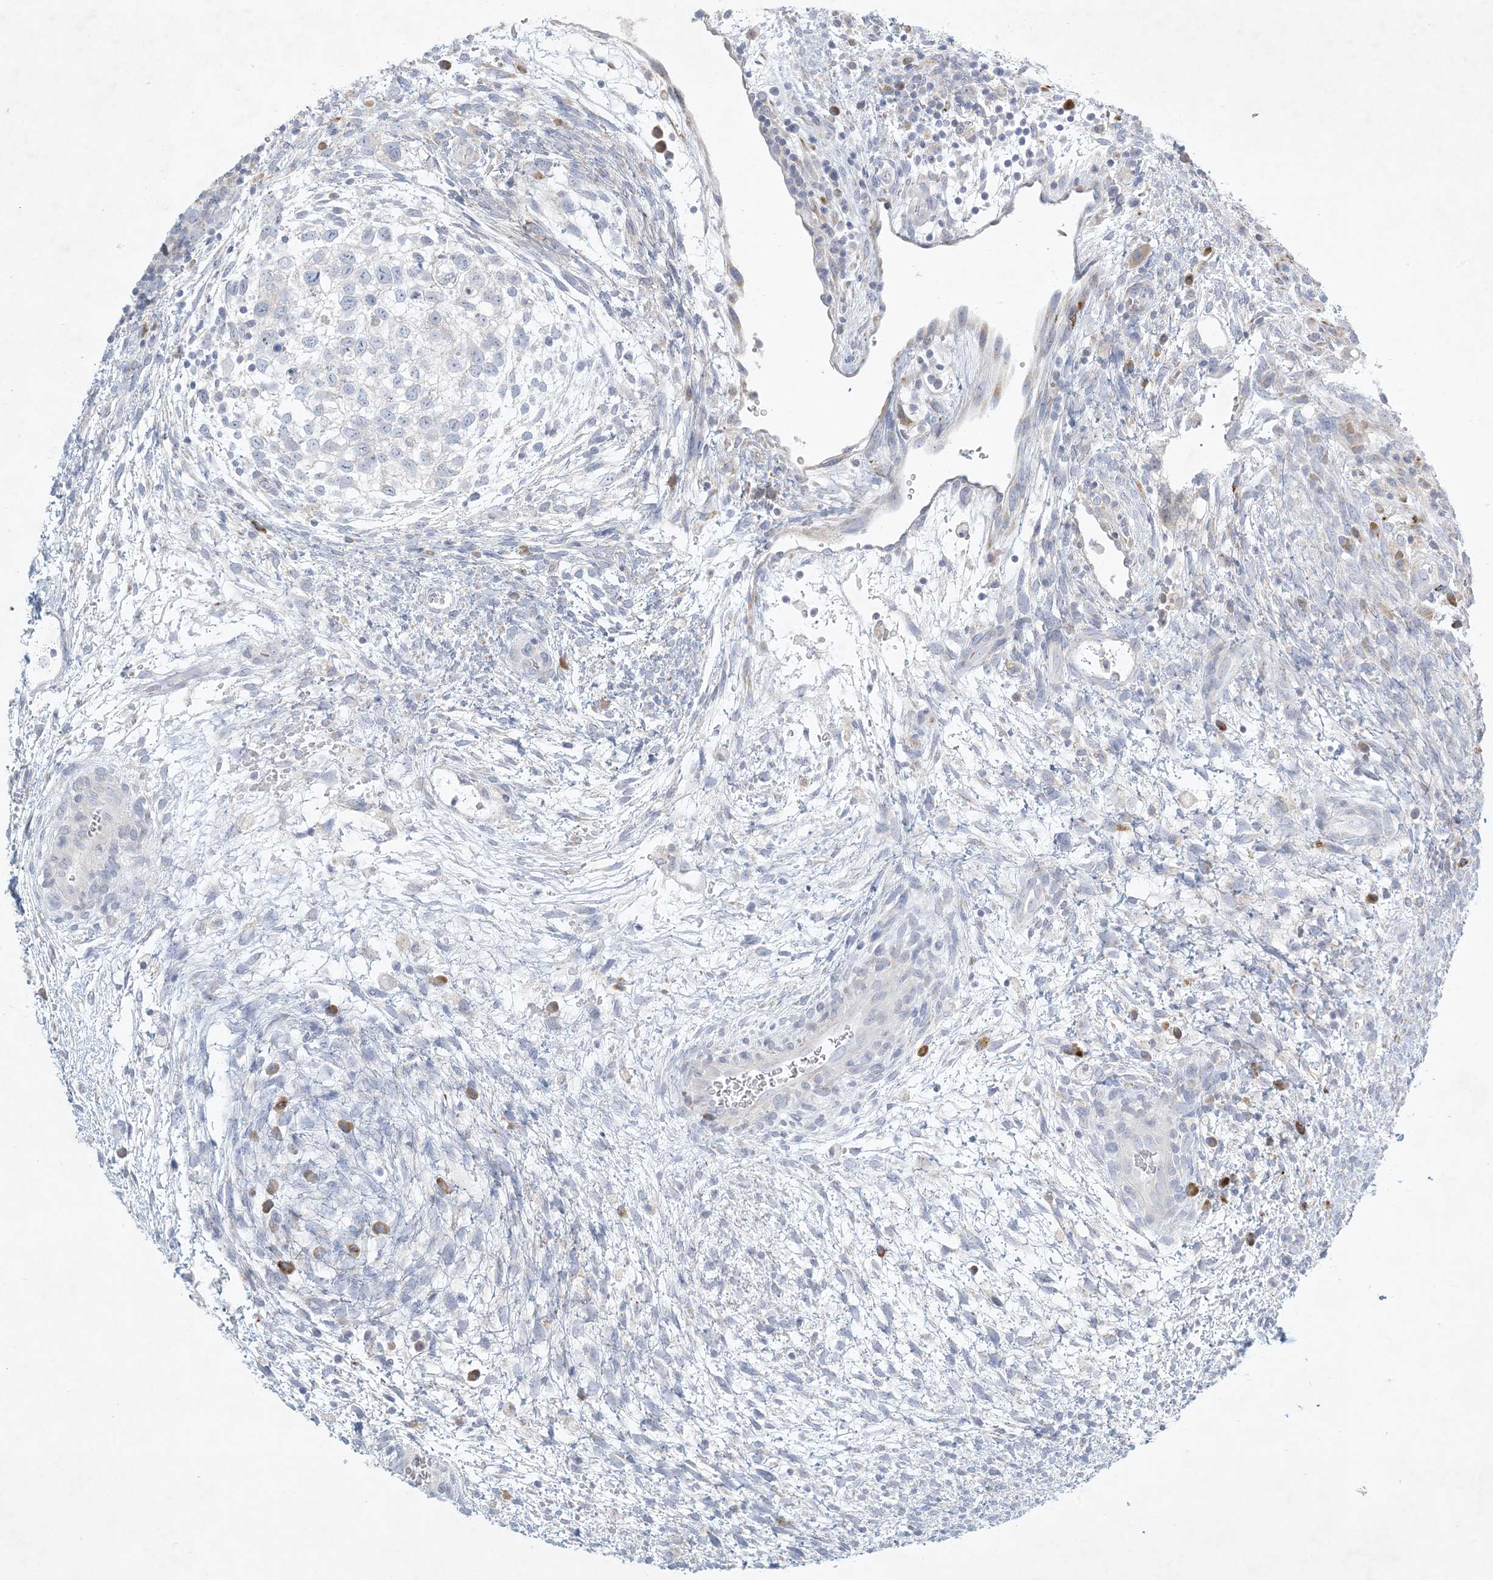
{"staining": {"intensity": "negative", "quantity": "none", "location": "none"}, "tissue": "testis cancer", "cell_type": "Tumor cells", "image_type": "cancer", "snomed": [{"axis": "morphology", "description": "Carcinoma, Embryonal, NOS"}, {"axis": "topography", "description": "Testis"}], "caption": "A high-resolution histopathology image shows IHC staining of testis embryonal carcinoma, which exhibits no significant expression in tumor cells.", "gene": "ZNF385D", "patient": {"sex": "male", "age": 37}}